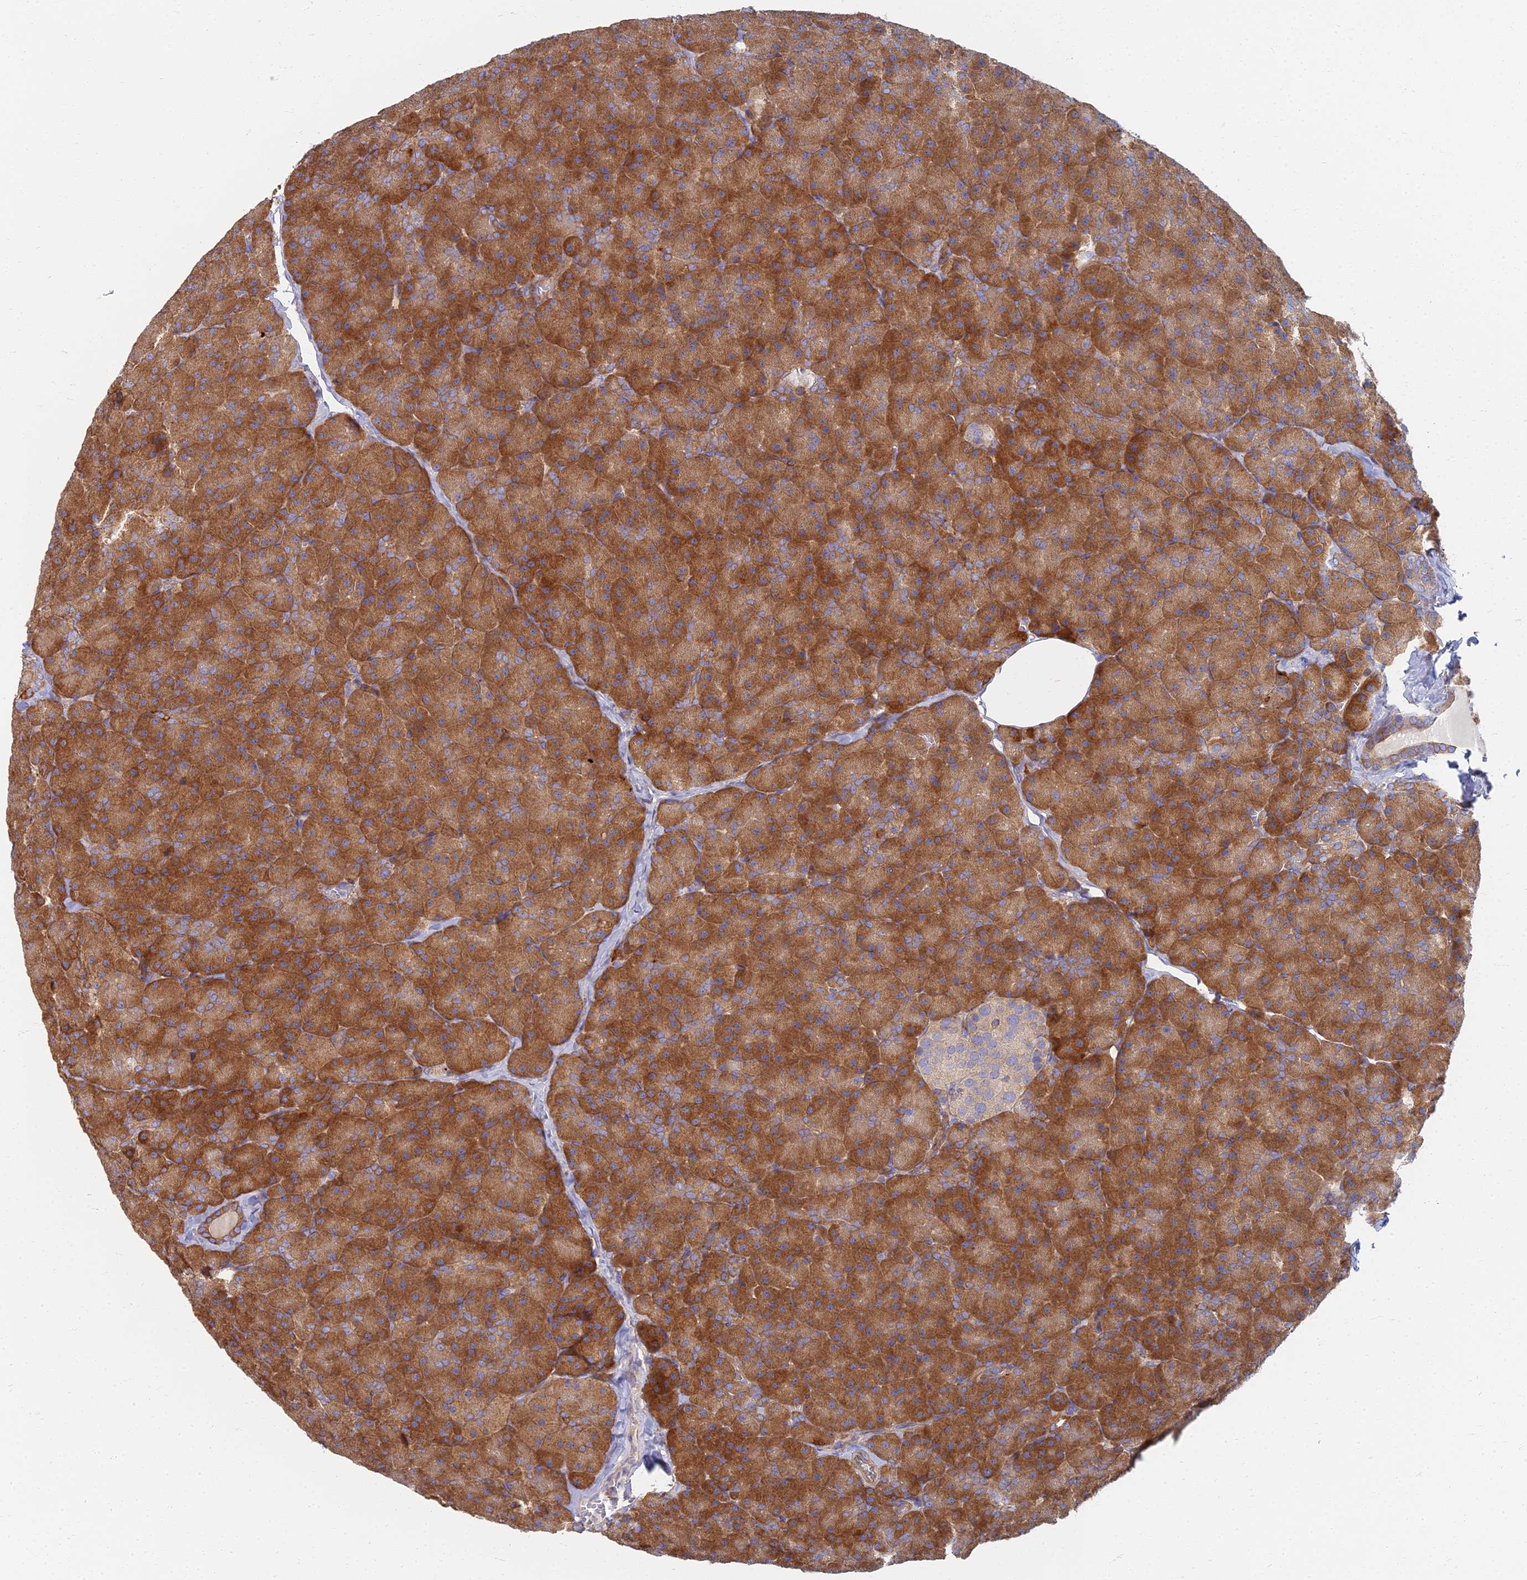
{"staining": {"intensity": "strong", "quantity": ">75%", "location": "cytoplasmic/membranous"}, "tissue": "pancreas", "cell_type": "Exocrine glandular cells", "image_type": "normal", "snomed": [{"axis": "morphology", "description": "Normal tissue, NOS"}, {"axis": "topography", "description": "Pancreas"}], "caption": "Exocrine glandular cells exhibit high levels of strong cytoplasmic/membranous staining in about >75% of cells in normal human pancreas.", "gene": "RBSN", "patient": {"sex": "male", "age": 36}}